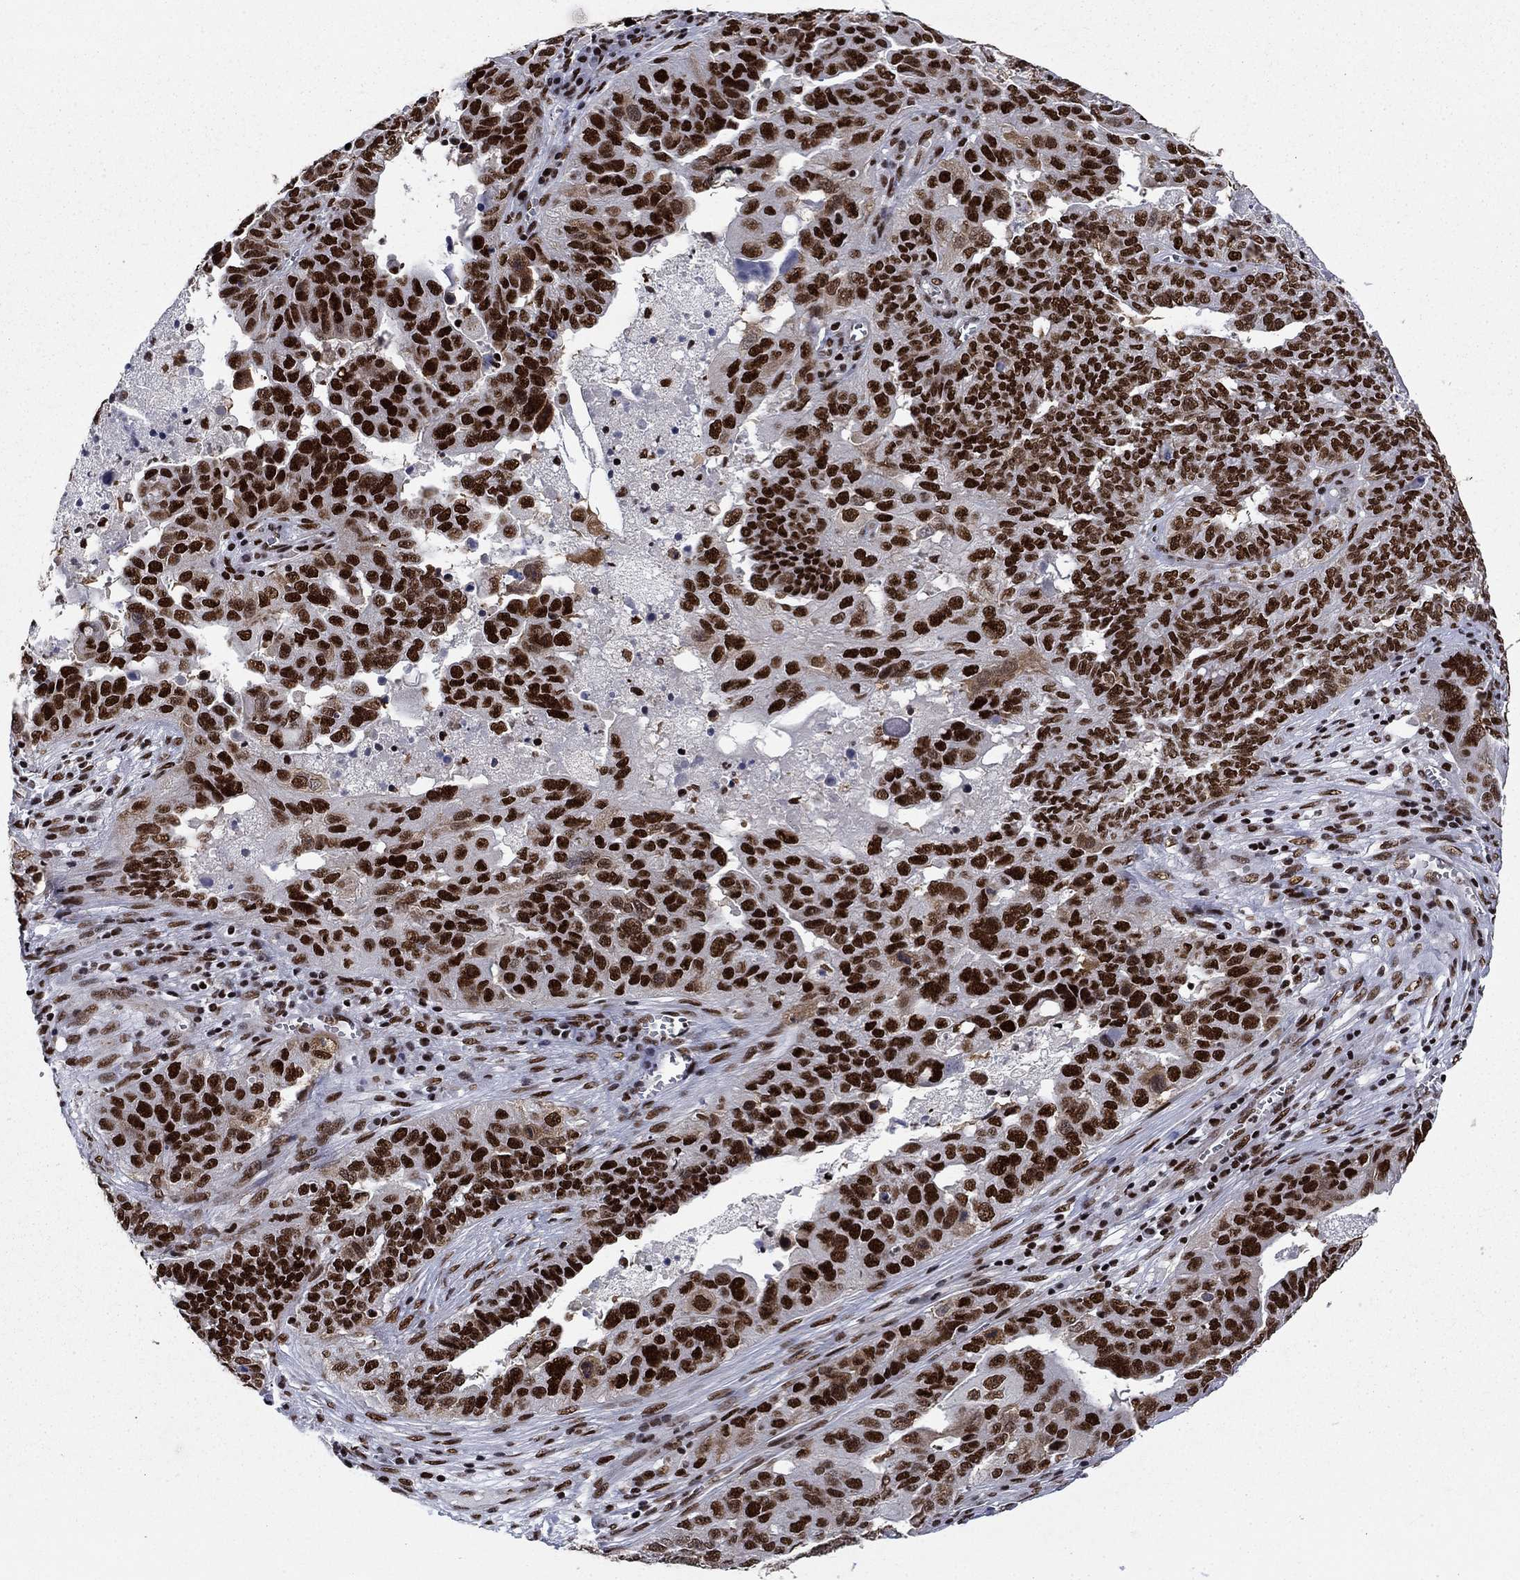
{"staining": {"intensity": "strong", "quantity": ">75%", "location": "nuclear"}, "tissue": "ovarian cancer", "cell_type": "Tumor cells", "image_type": "cancer", "snomed": [{"axis": "morphology", "description": "Carcinoma, endometroid"}, {"axis": "topography", "description": "Soft tissue"}, {"axis": "topography", "description": "Ovary"}], "caption": "Protein expression analysis of human ovarian cancer (endometroid carcinoma) reveals strong nuclear expression in about >75% of tumor cells. The staining is performed using DAB brown chromogen to label protein expression. The nuclei are counter-stained blue using hematoxylin.", "gene": "RPRD1B", "patient": {"sex": "female", "age": 52}}